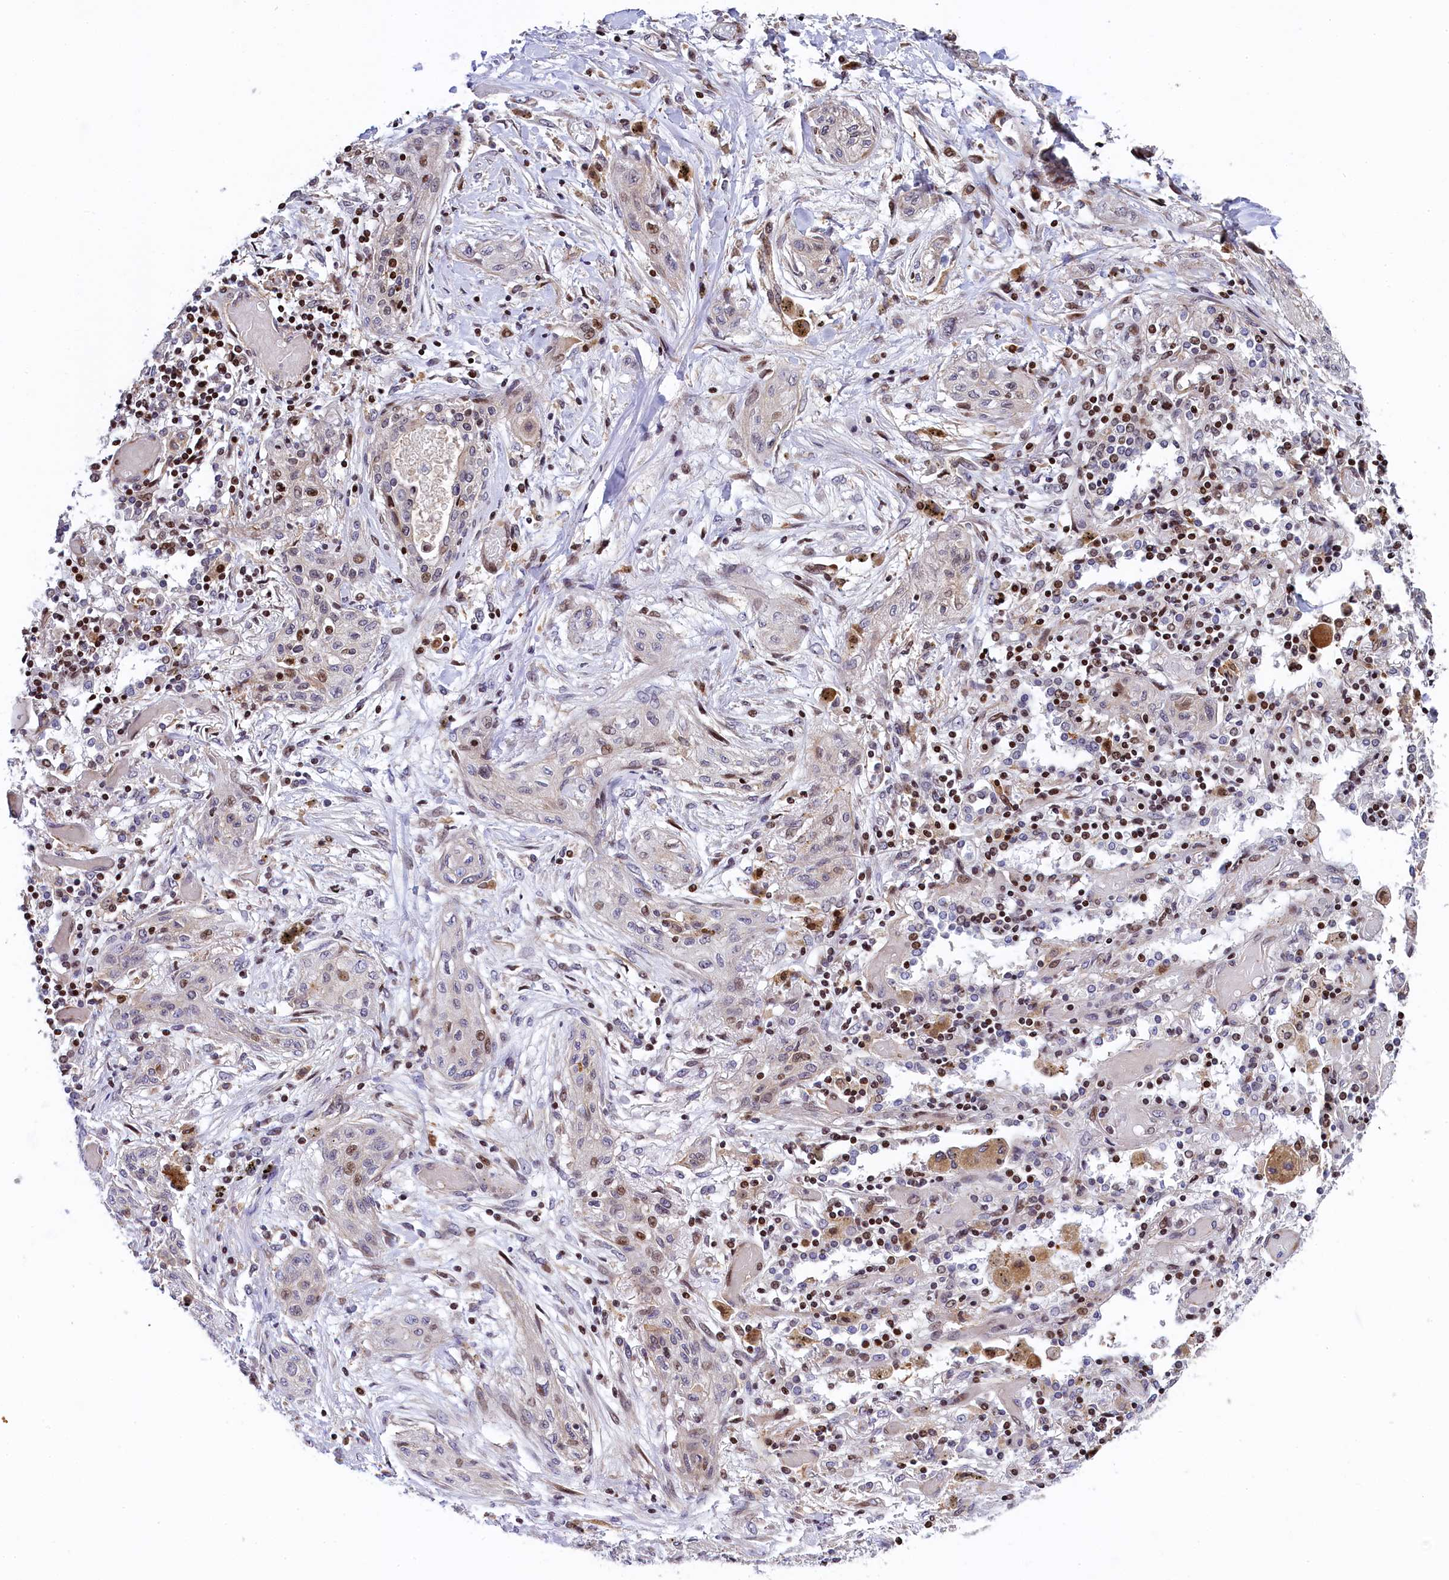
{"staining": {"intensity": "moderate", "quantity": "<25%", "location": "nuclear"}, "tissue": "lung cancer", "cell_type": "Tumor cells", "image_type": "cancer", "snomed": [{"axis": "morphology", "description": "Squamous cell carcinoma, NOS"}, {"axis": "topography", "description": "Lung"}], "caption": "Squamous cell carcinoma (lung) tissue reveals moderate nuclear staining in approximately <25% of tumor cells", "gene": "TGDS", "patient": {"sex": "female", "age": 47}}